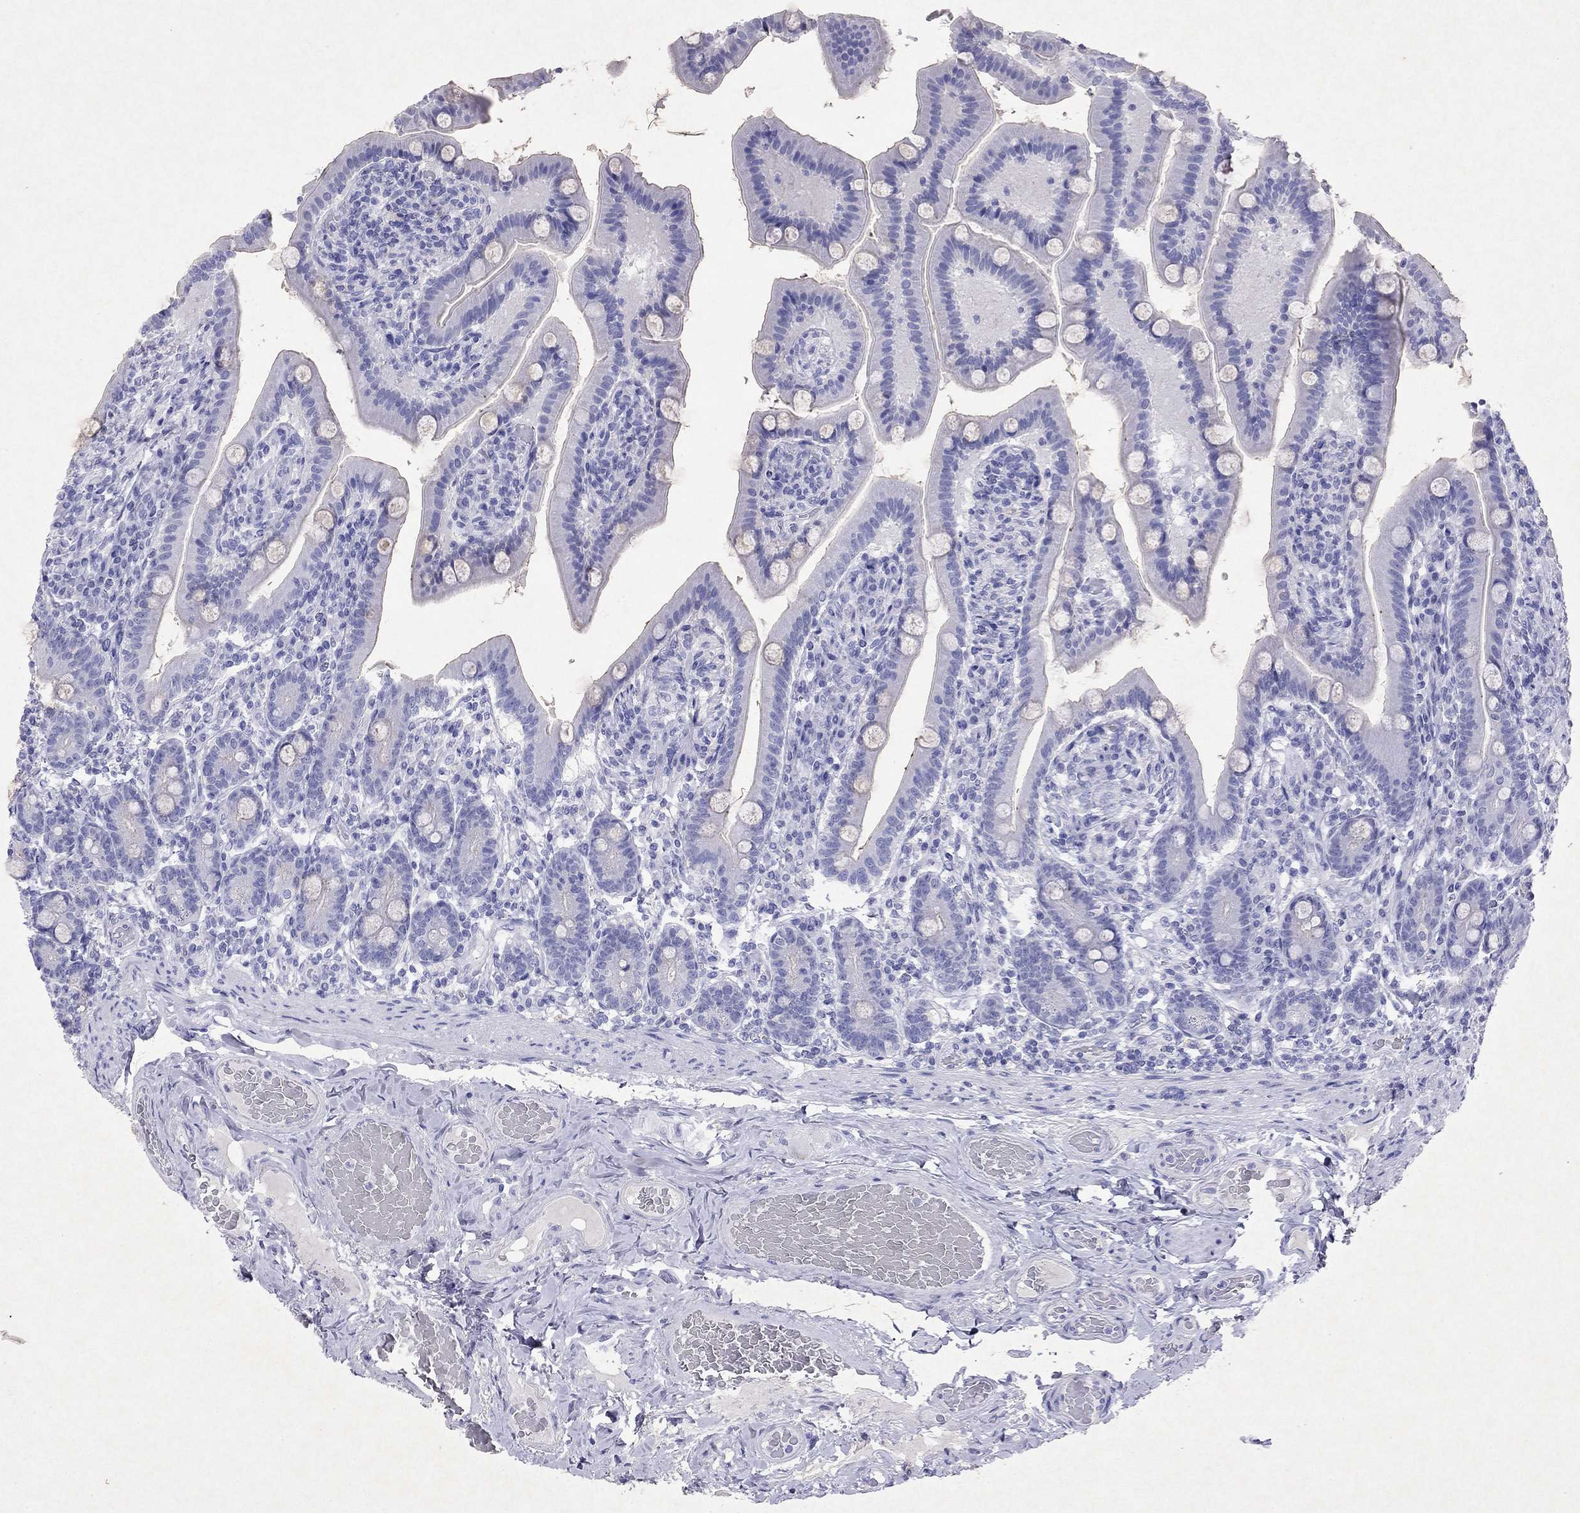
{"staining": {"intensity": "negative", "quantity": "none", "location": "none"}, "tissue": "small intestine", "cell_type": "Glandular cells", "image_type": "normal", "snomed": [{"axis": "morphology", "description": "Normal tissue, NOS"}, {"axis": "topography", "description": "Small intestine"}], "caption": "An image of human small intestine is negative for staining in glandular cells. (Brightfield microscopy of DAB (3,3'-diaminobenzidine) immunohistochemistry (IHC) at high magnification).", "gene": "ARMC12", "patient": {"sex": "male", "age": 66}}